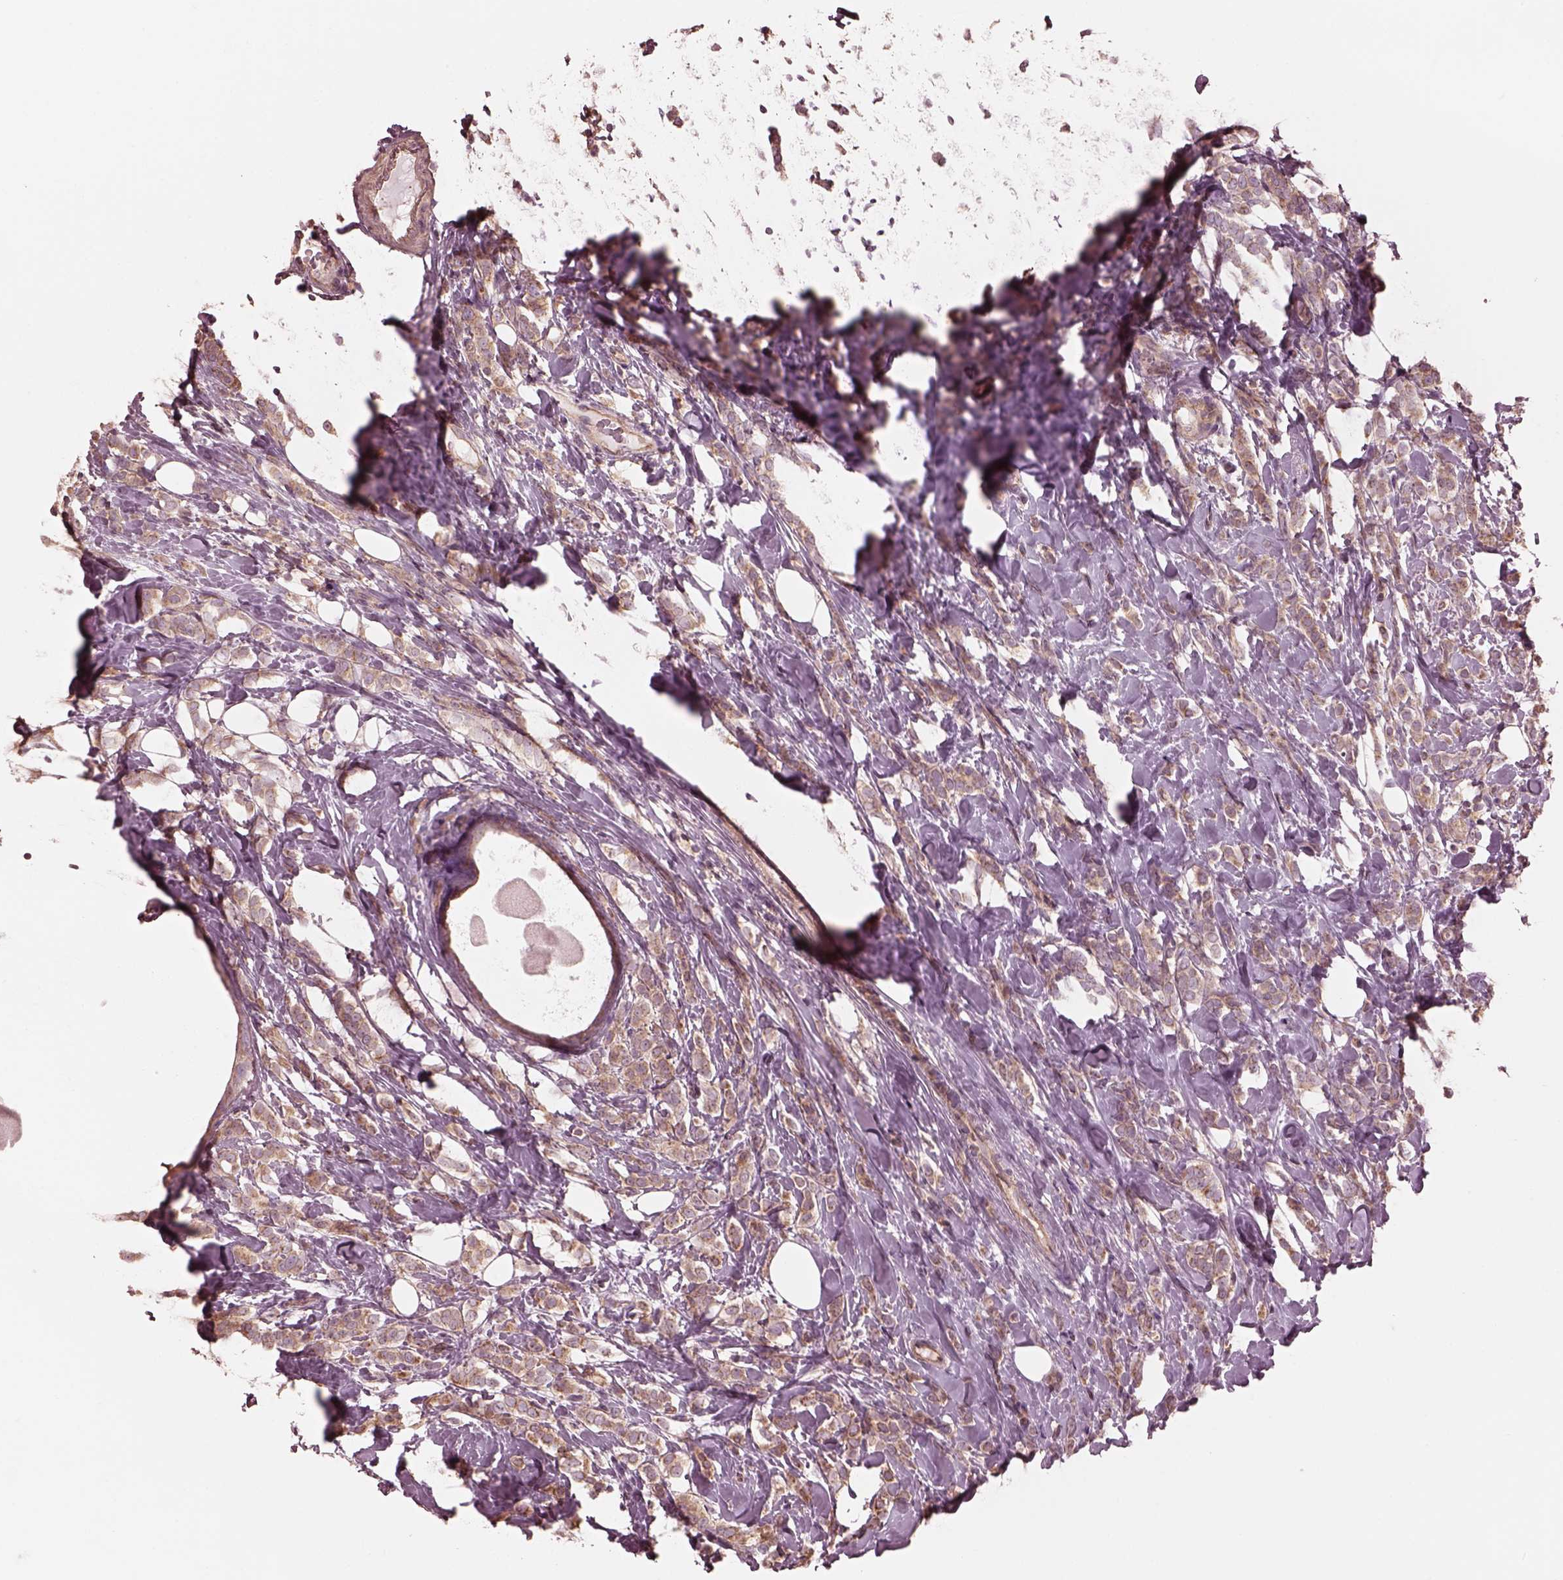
{"staining": {"intensity": "moderate", "quantity": ">75%", "location": "cytoplasmic/membranous"}, "tissue": "breast cancer", "cell_type": "Tumor cells", "image_type": "cancer", "snomed": [{"axis": "morphology", "description": "Lobular carcinoma"}, {"axis": "topography", "description": "Breast"}], "caption": "Lobular carcinoma (breast) was stained to show a protein in brown. There is medium levels of moderate cytoplasmic/membranous expression in about >75% of tumor cells.", "gene": "STK33", "patient": {"sex": "female", "age": 49}}